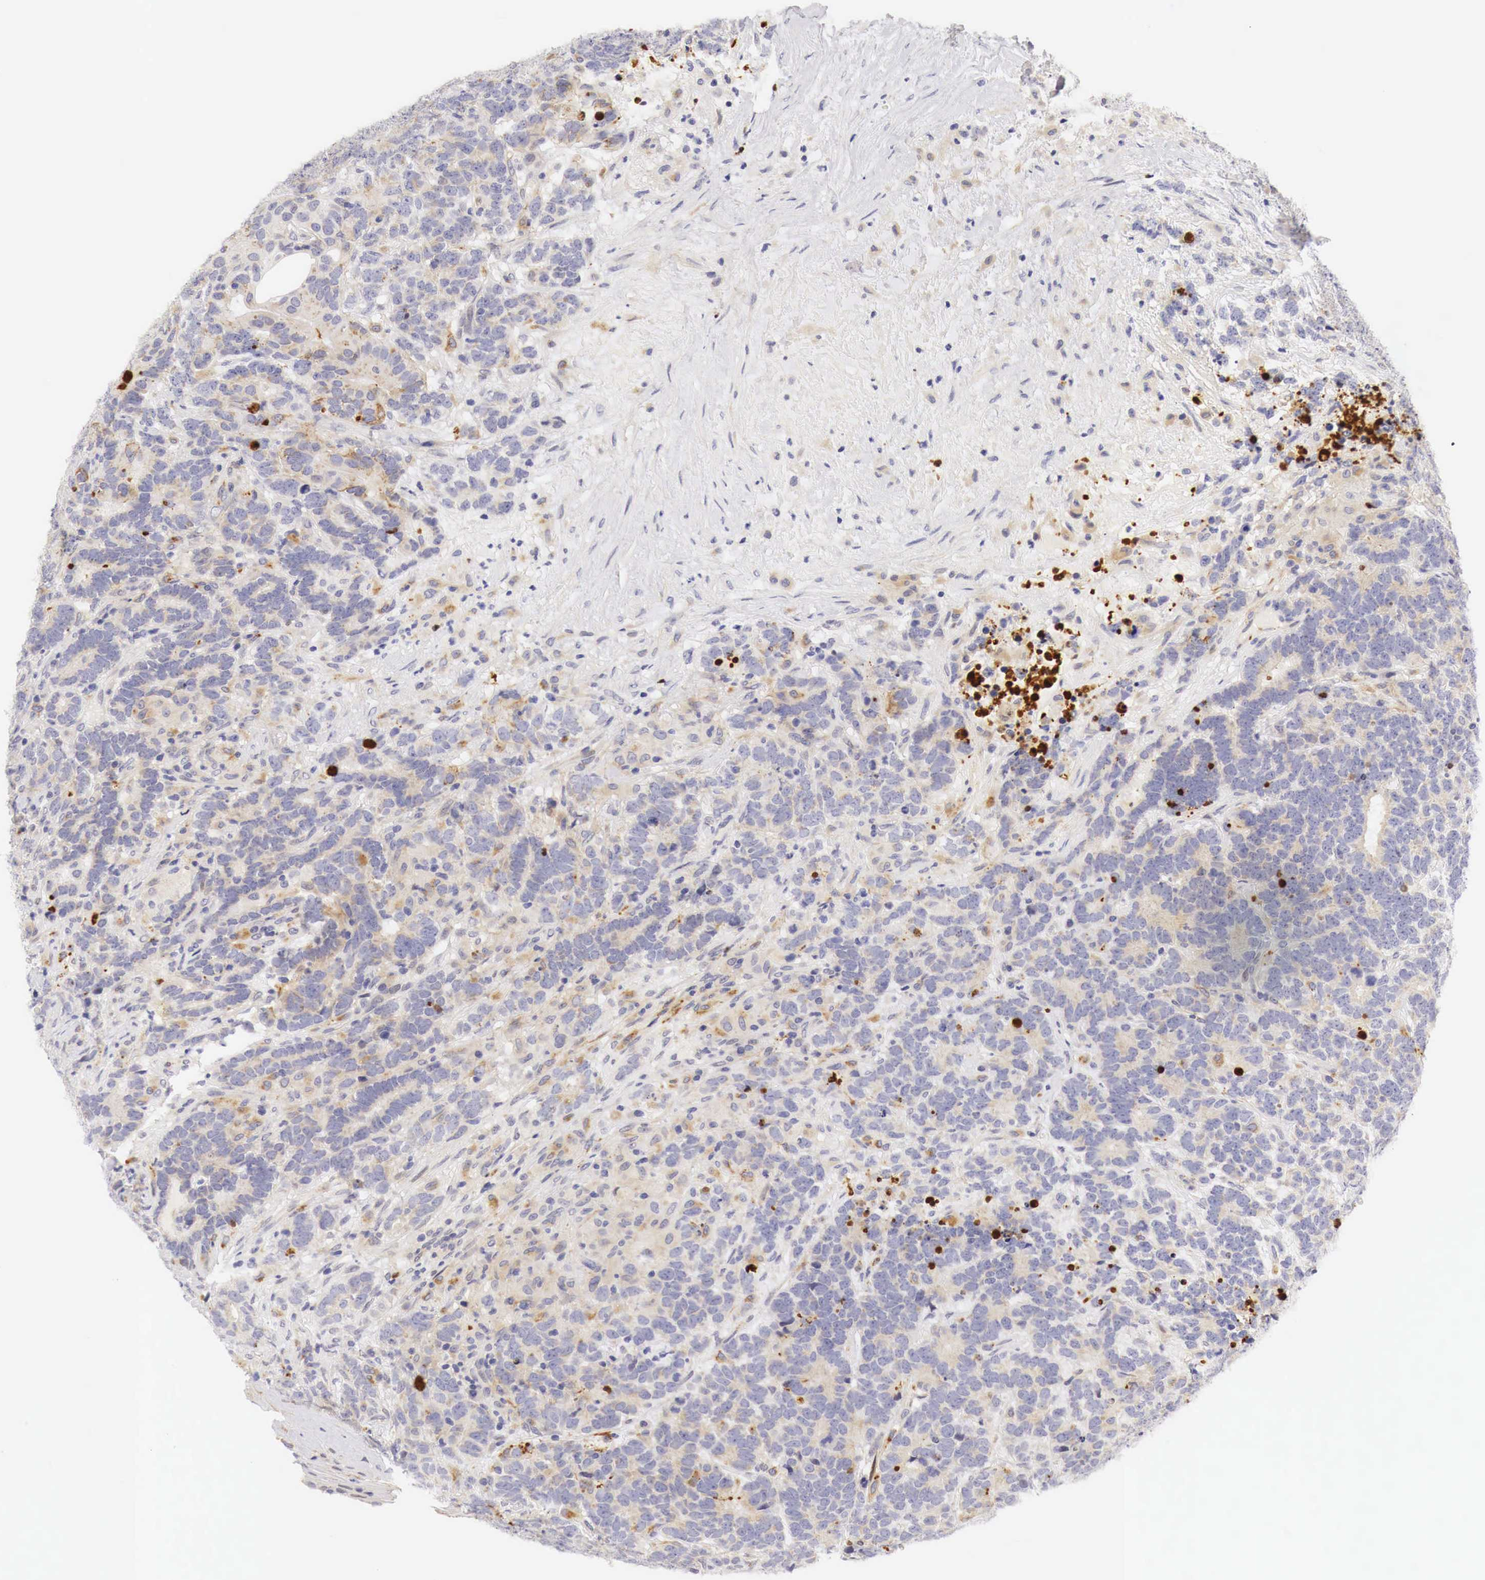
{"staining": {"intensity": "negative", "quantity": "none", "location": "none"}, "tissue": "testis cancer", "cell_type": "Tumor cells", "image_type": "cancer", "snomed": [{"axis": "morphology", "description": "Carcinoma, Embryonal, NOS"}, {"axis": "topography", "description": "Testis"}], "caption": "The photomicrograph displays no staining of tumor cells in testis cancer.", "gene": "CASP3", "patient": {"sex": "male", "age": 26}}